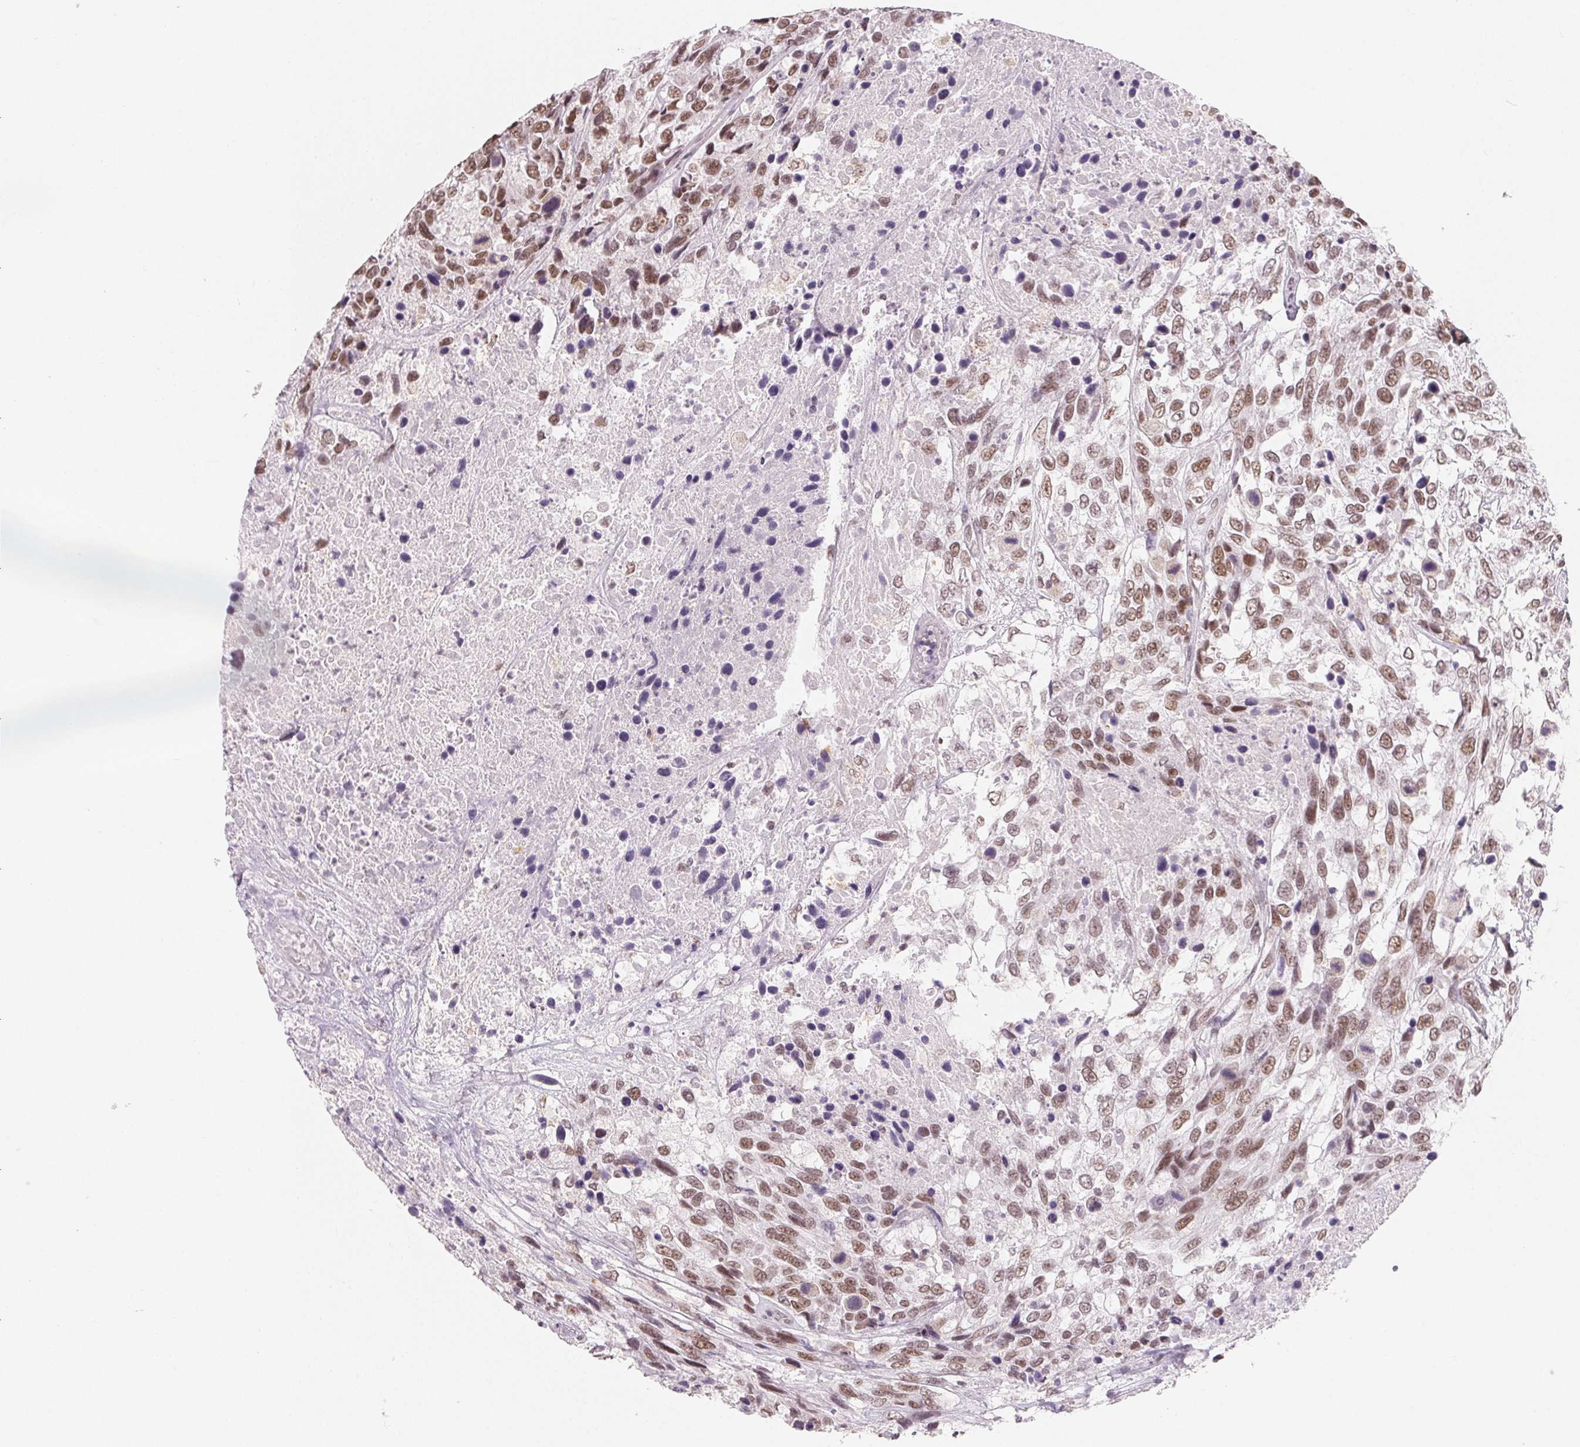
{"staining": {"intensity": "moderate", "quantity": ">75%", "location": "nuclear"}, "tissue": "urothelial cancer", "cell_type": "Tumor cells", "image_type": "cancer", "snomed": [{"axis": "morphology", "description": "Urothelial carcinoma, High grade"}, {"axis": "topography", "description": "Urinary bladder"}], "caption": "Brown immunohistochemical staining in human urothelial carcinoma (high-grade) shows moderate nuclear expression in about >75% of tumor cells.", "gene": "NXF3", "patient": {"sex": "female", "age": 70}}